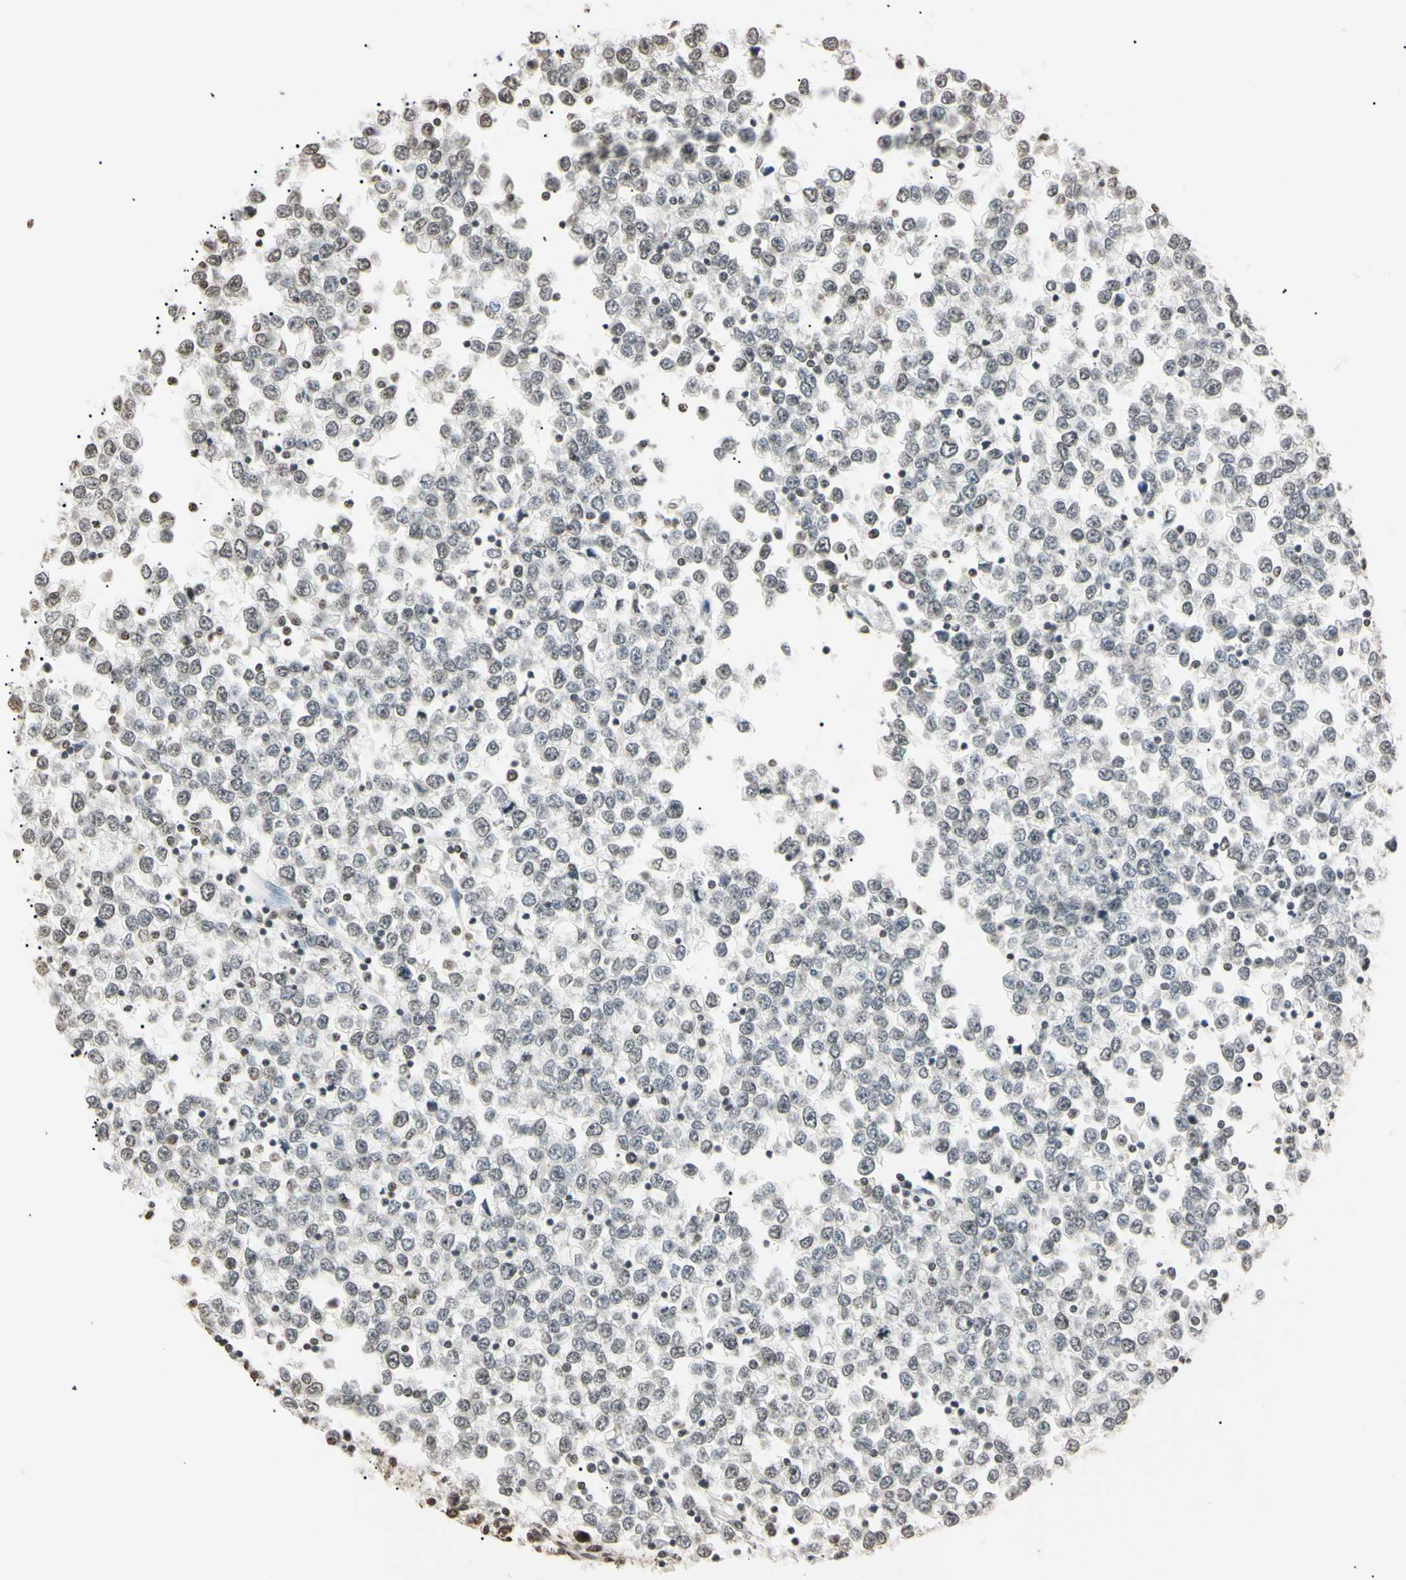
{"staining": {"intensity": "weak", "quantity": ">75%", "location": "nuclear"}, "tissue": "testis cancer", "cell_type": "Tumor cells", "image_type": "cancer", "snomed": [{"axis": "morphology", "description": "Seminoma, NOS"}, {"axis": "topography", "description": "Testis"}], "caption": "Immunohistochemistry (IHC) of human testis cancer (seminoma) displays low levels of weak nuclear staining in approximately >75% of tumor cells.", "gene": "CDC45", "patient": {"sex": "male", "age": 65}}